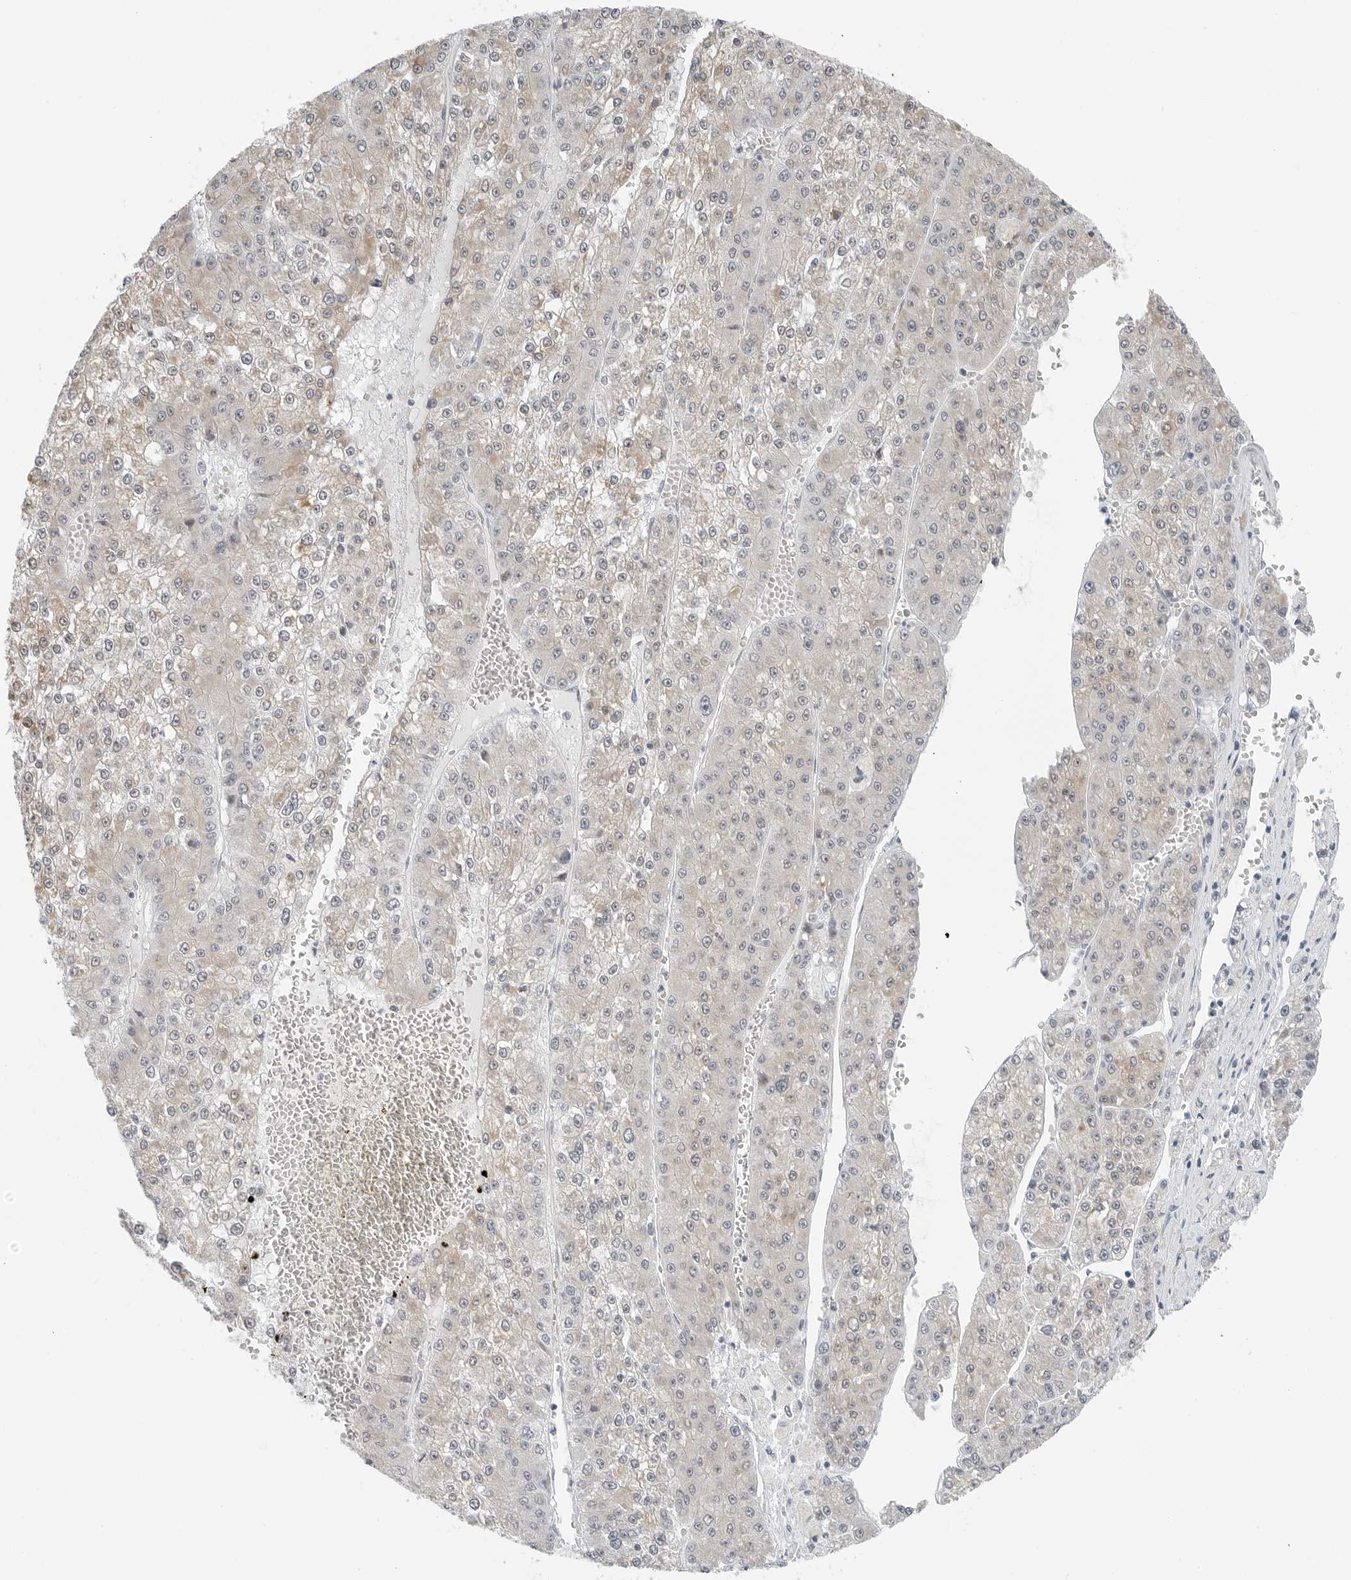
{"staining": {"intensity": "weak", "quantity": "<25%", "location": "cytoplasmic/membranous"}, "tissue": "liver cancer", "cell_type": "Tumor cells", "image_type": "cancer", "snomed": [{"axis": "morphology", "description": "Carcinoma, Hepatocellular, NOS"}, {"axis": "topography", "description": "Liver"}], "caption": "IHC of human liver hepatocellular carcinoma displays no positivity in tumor cells. The staining was performed using DAB to visualize the protein expression in brown, while the nuclei were stained in blue with hematoxylin (Magnification: 20x).", "gene": "XIRP1", "patient": {"sex": "female", "age": 73}}